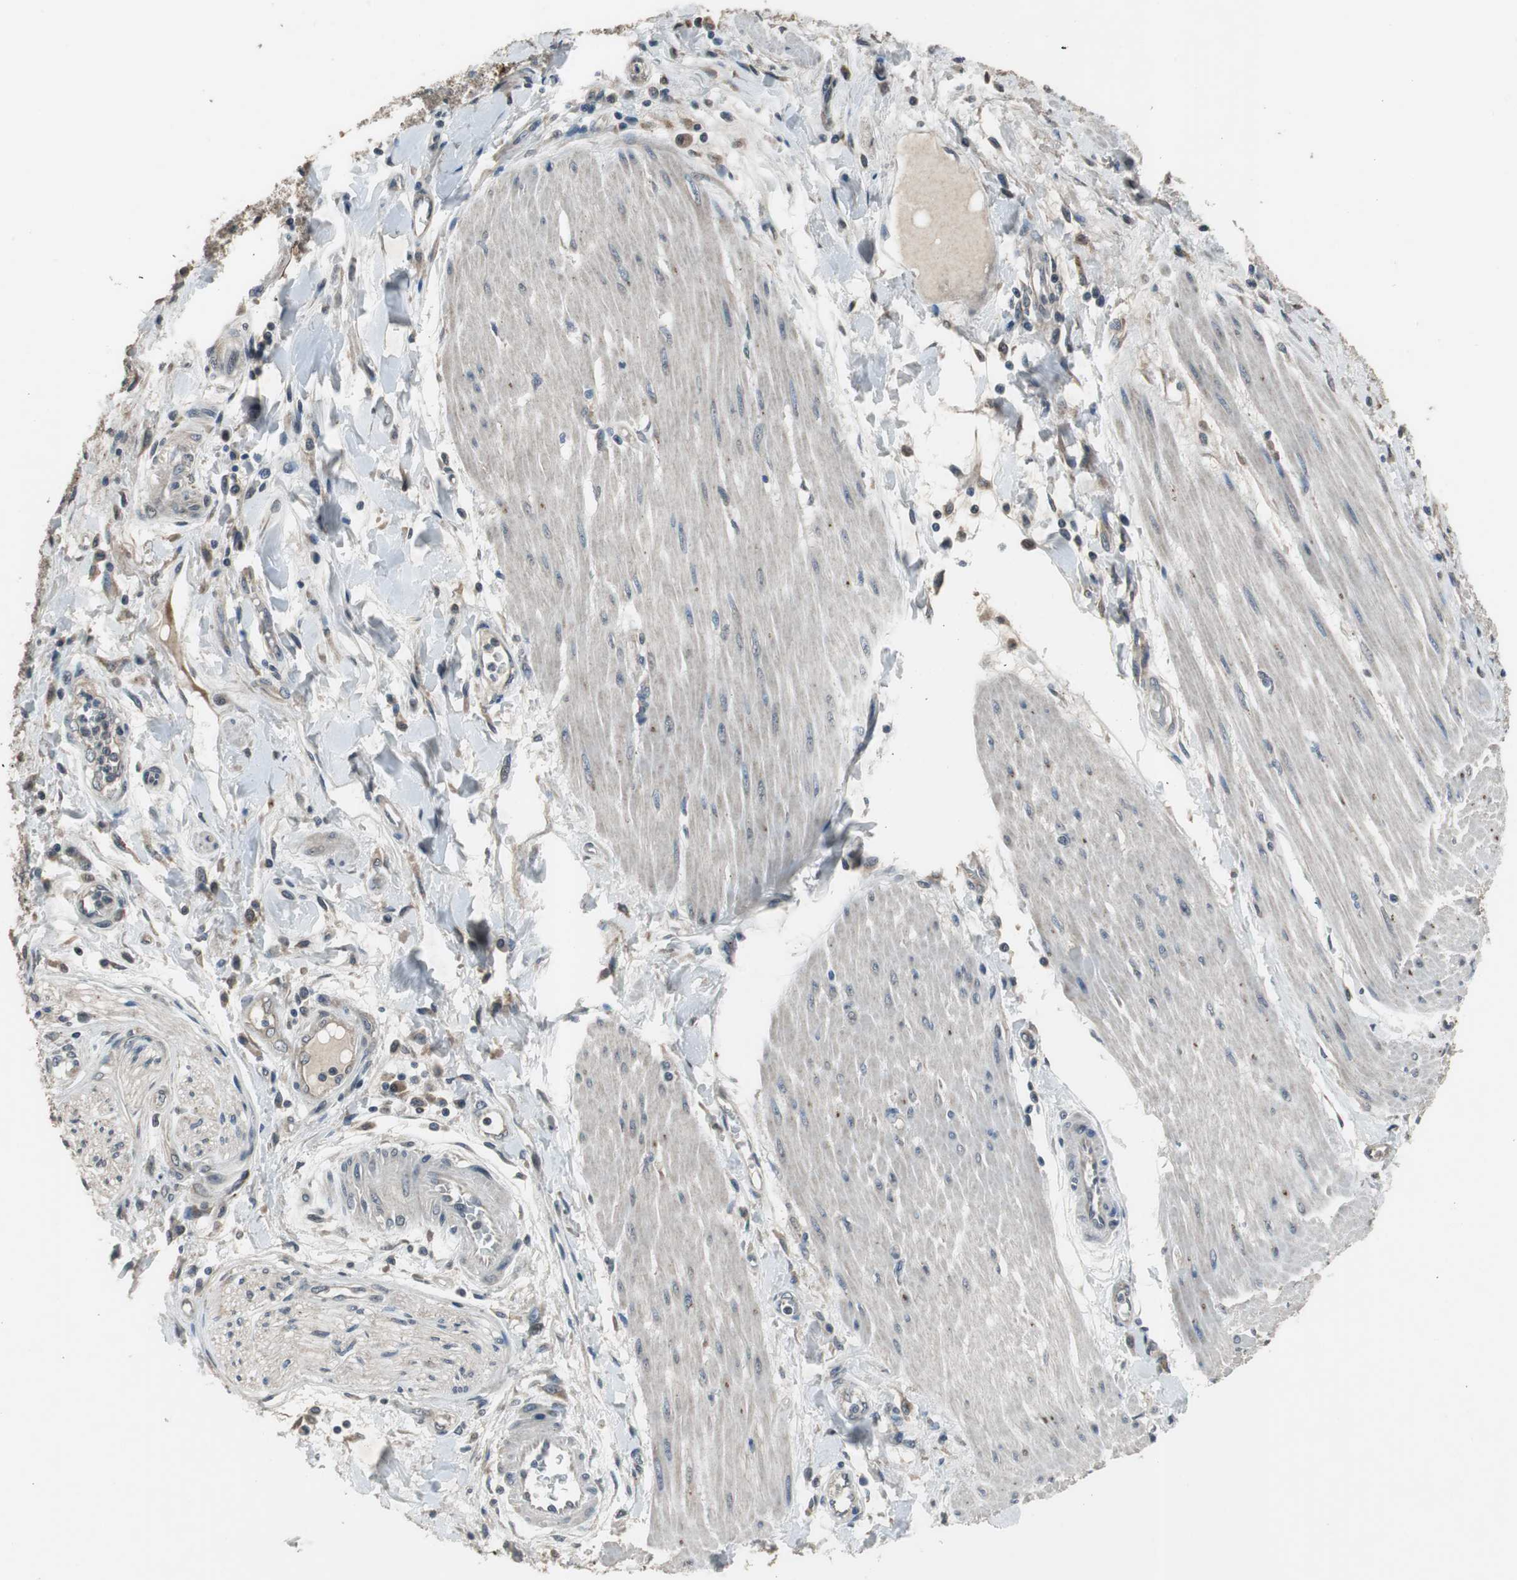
{"staining": {"intensity": "weak", "quantity": "25%-75%", "location": "cytoplasmic/membranous"}, "tissue": "pancreatic cancer", "cell_type": "Tumor cells", "image_type": "cancer", "snomed": [{"axis": "morphology", "description": "Adenocarcinoma, NOS"}, {"axis": "topography", "description": "Pancreas"}], "caption": "DAB (3,3'-diaminobenzidine) immunohistochemical staining of human pancreatic cancer shows weak cytoplasmic/membranous protein expression in about 25%-75% of tumor cells.", "gene": "PI4KB", "patient": {"sex": "female", "age": 64}}